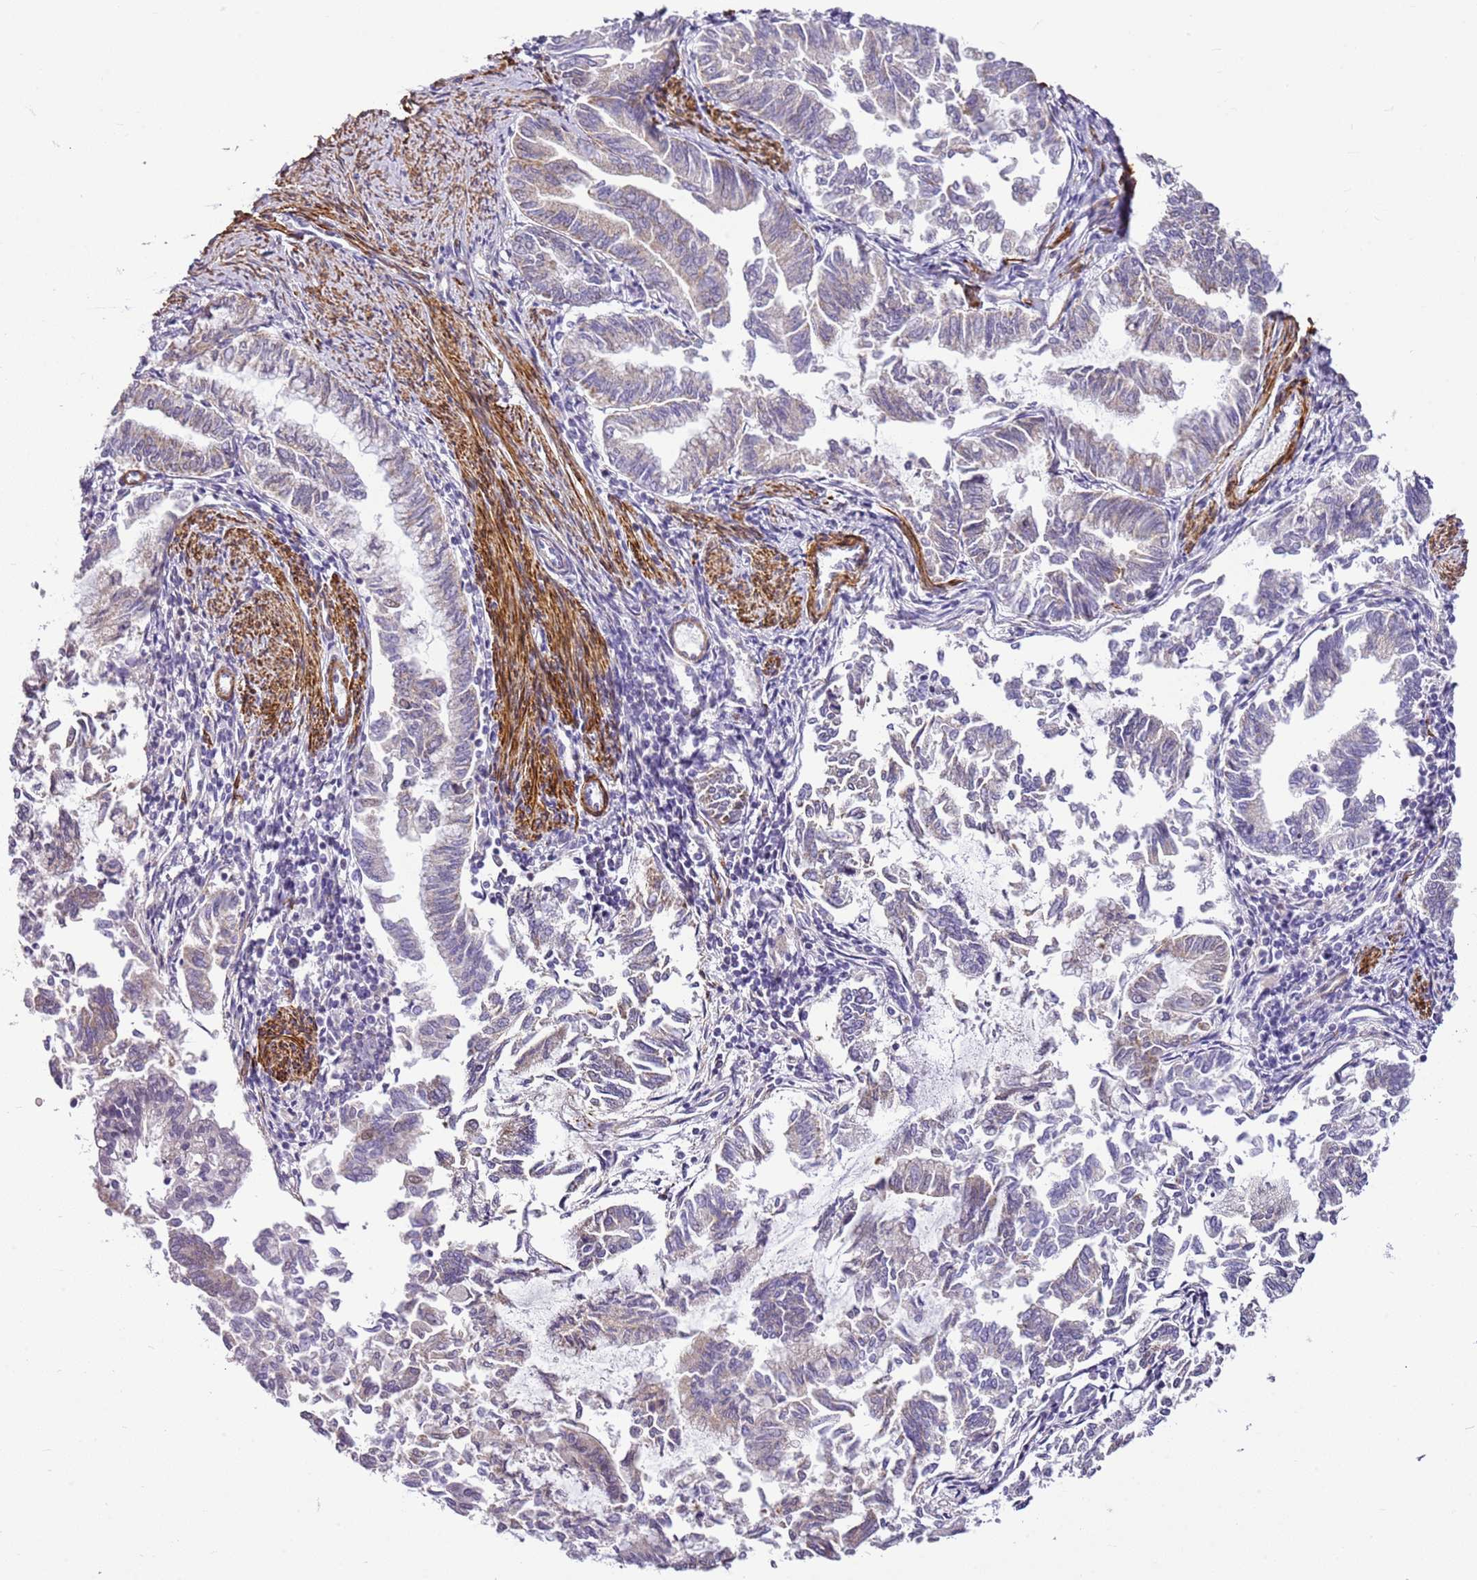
{"staining": {"intensity": "negative", "quantity": "none", "location": "none"}, "tissue": "endometrial cancer", "cell_type": "Tumor cells", "image_type": "cancer", "snomed": [{"axis": "morphology", "description": "Adenocarcinoma, NOS"}, {"axis": "topography", "description": "Endometrium"}], "caption": "Tumor cells show no significant protein staining in endometrial cancer (adenocarcinoma).", "gene": "SMIM4", "patient": {"sex": "female", "age": 79}}